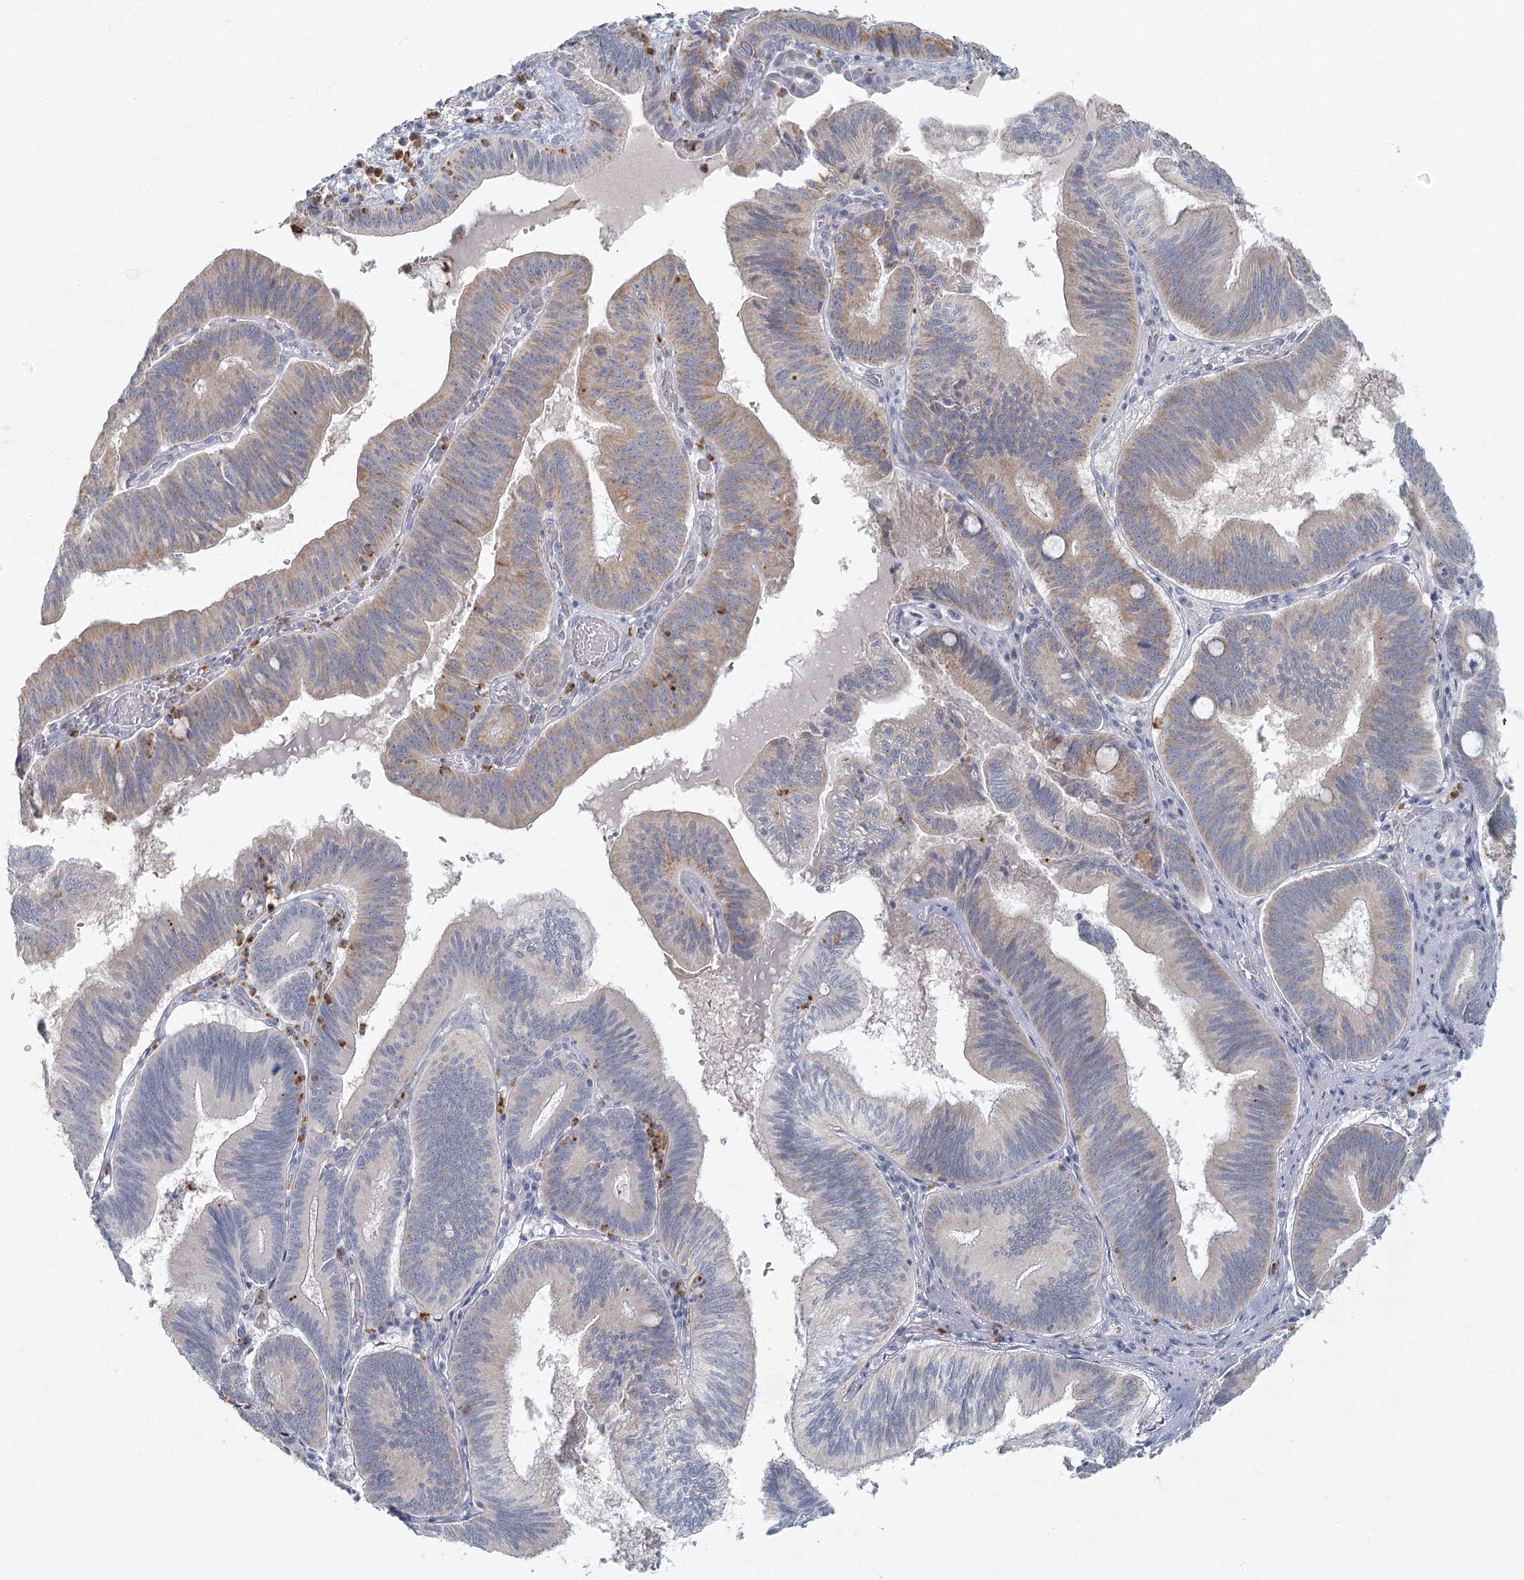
{"staining": {"intensity": "weak", "quantity": "<25%", "location": "cytoplasmic/membranous"}, "tissue": "pancreatic cancer", "cell_type": "Tumor cells", "image_type": "cancer", "snomed": [{"axis": "morphology", "description": "Adenocarcinoma, NOS"}, {"axis": "topography", "description": "Pancreas"}], "caption": "A high-resolution image shows immunohistochemistry (IHC) staining of pancreatic cancer, which reveals no significant expression in tumor cells. The staining was performed using DAB to visualize the protein expression in brown, while the nuclei were stained in blue with hematoxylin (Magnification: 20x).", "gene": "FAM110C", "patient": {"sex": "male", "age": 82}}